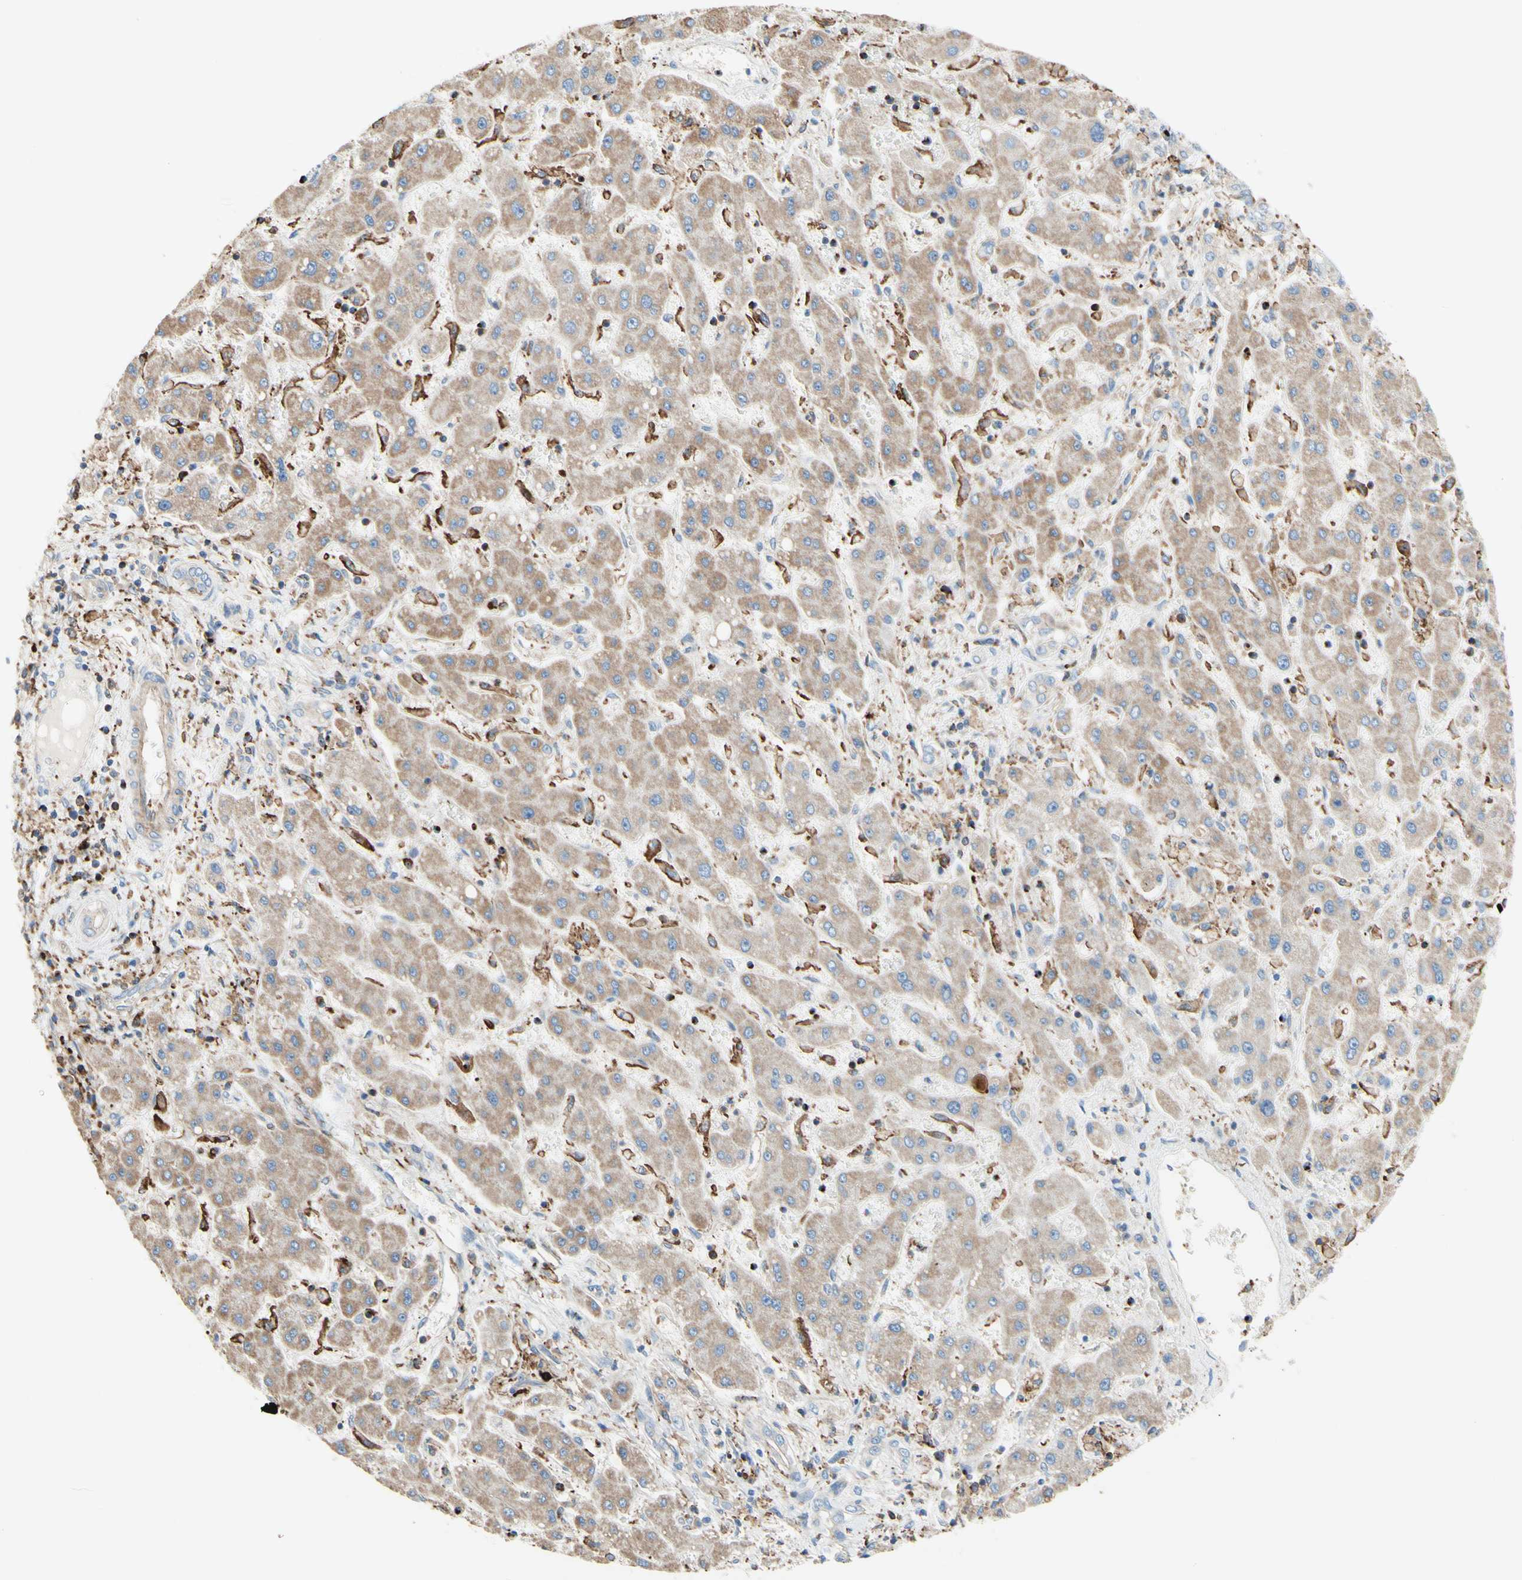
{"staining": {"intensity": "moderate", "quantity": ">75%", "location": "cytoplasmic/membranous"}, "tissue": "liver cancer", "cell_type": "Tumor cells", "image_type": "cancer", "snomed": [{"axis": "morphology", "description": "Cholangiocarcinoma"}, {"axis": "topography", "description": "Liver"}], "caption": "Moderate cytoplasmic/membranous staining is present in approximately >75% of tumor cells in cholangiocarcinoma (liver).", "gene": "SEMA4C", "patient": {"sex": "male", "age": 50}}